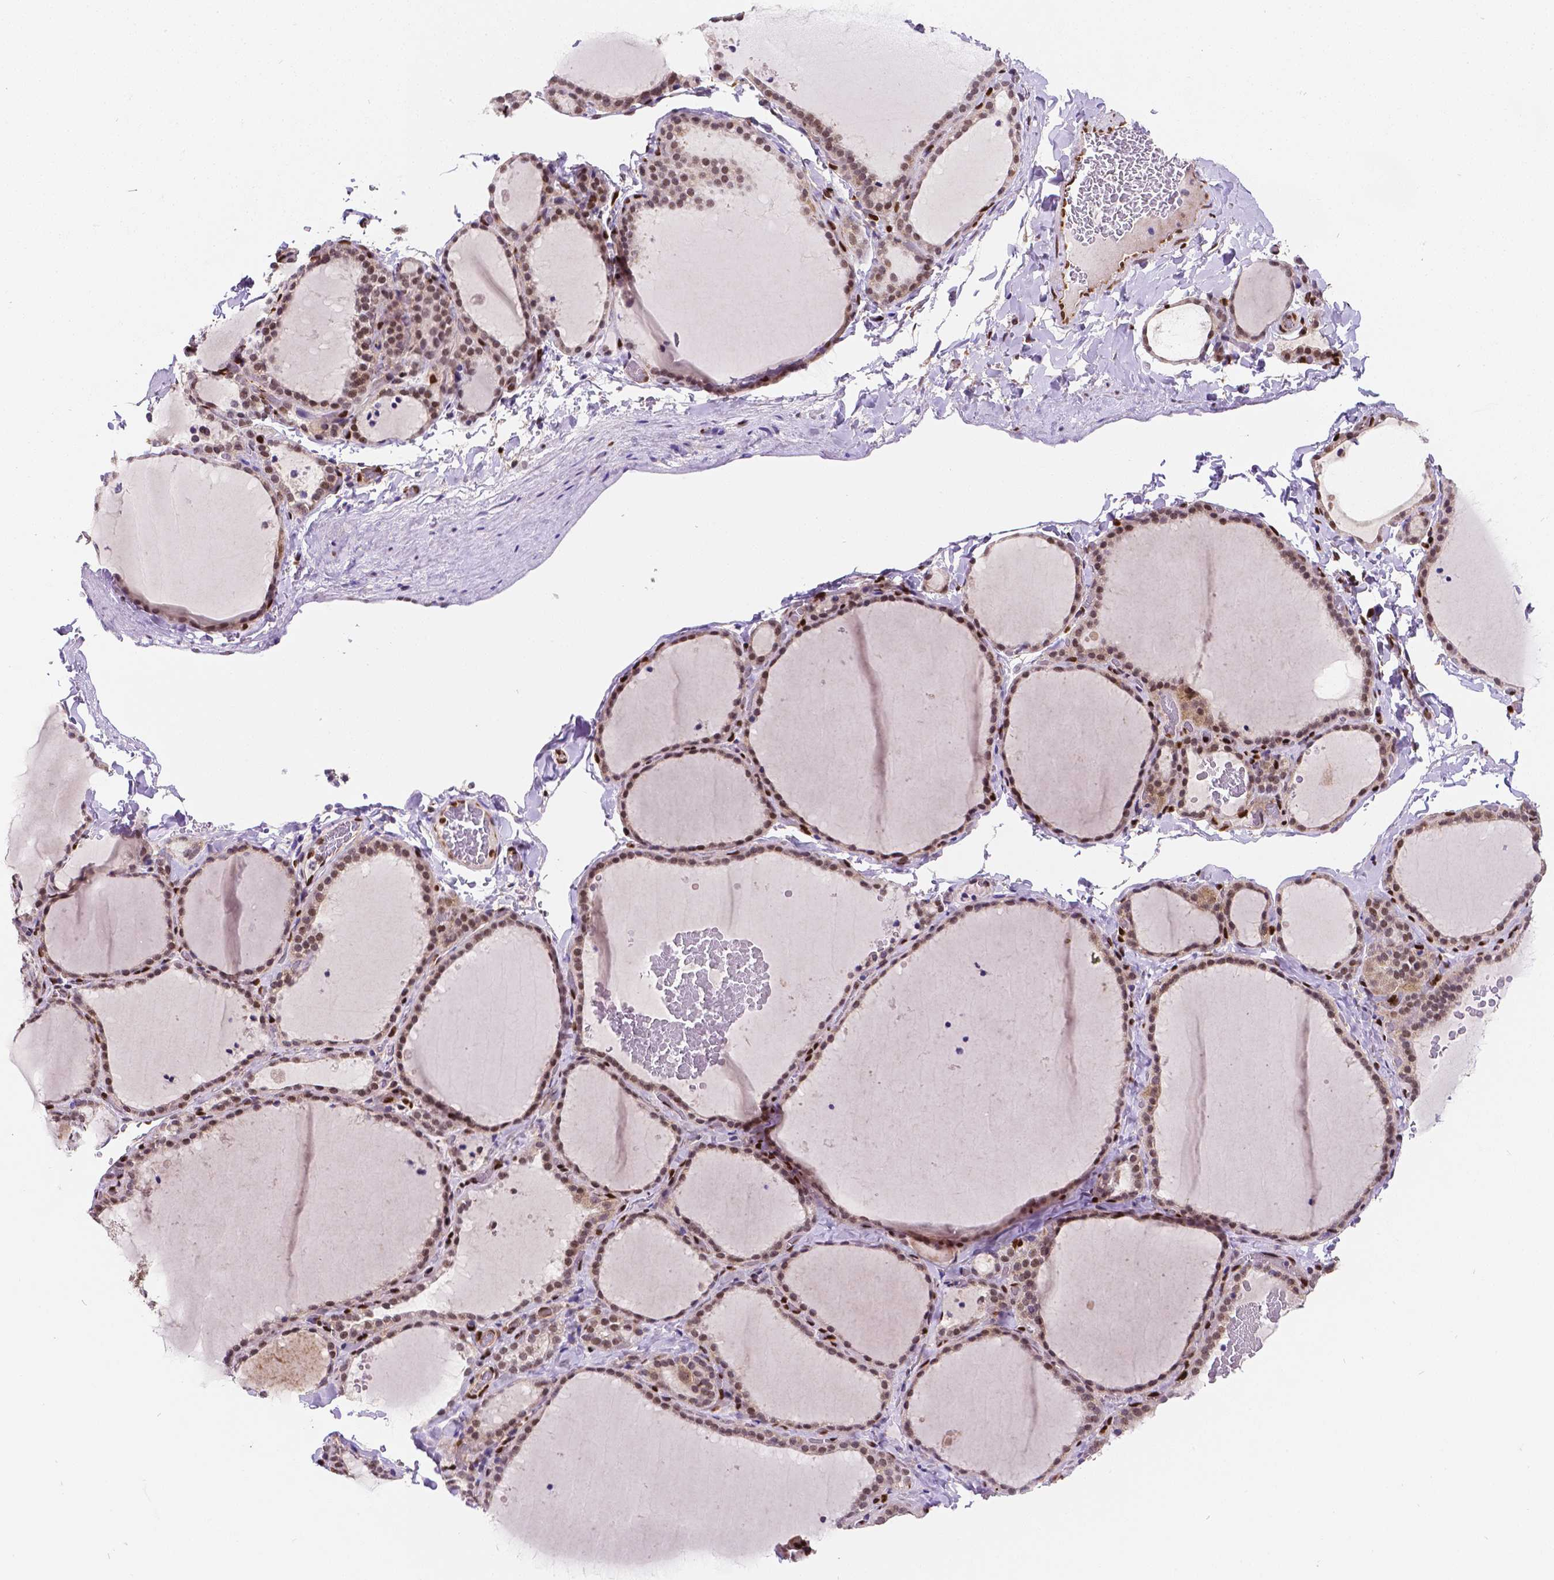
{"staining": {"intensity": "moderate", "quantity": "25%-75%", "location": "nuclear"}, "tissue": "thyroid gland", "cell_type": "Glandular cells", "image_type": "normal", "snomed": [{"axis": "morphology", "description": "Normal tissue, NOS"}, {"axis": "topography", "description": "Thyroid gland"}], "caption": "Protein staining of unremarkable thyroid gland reveals moderate nuclear positivity in approximately 25%-75% of glandular cells.", "gene": "MEF2C", "patient": {"sex": "female", "age": 22}}